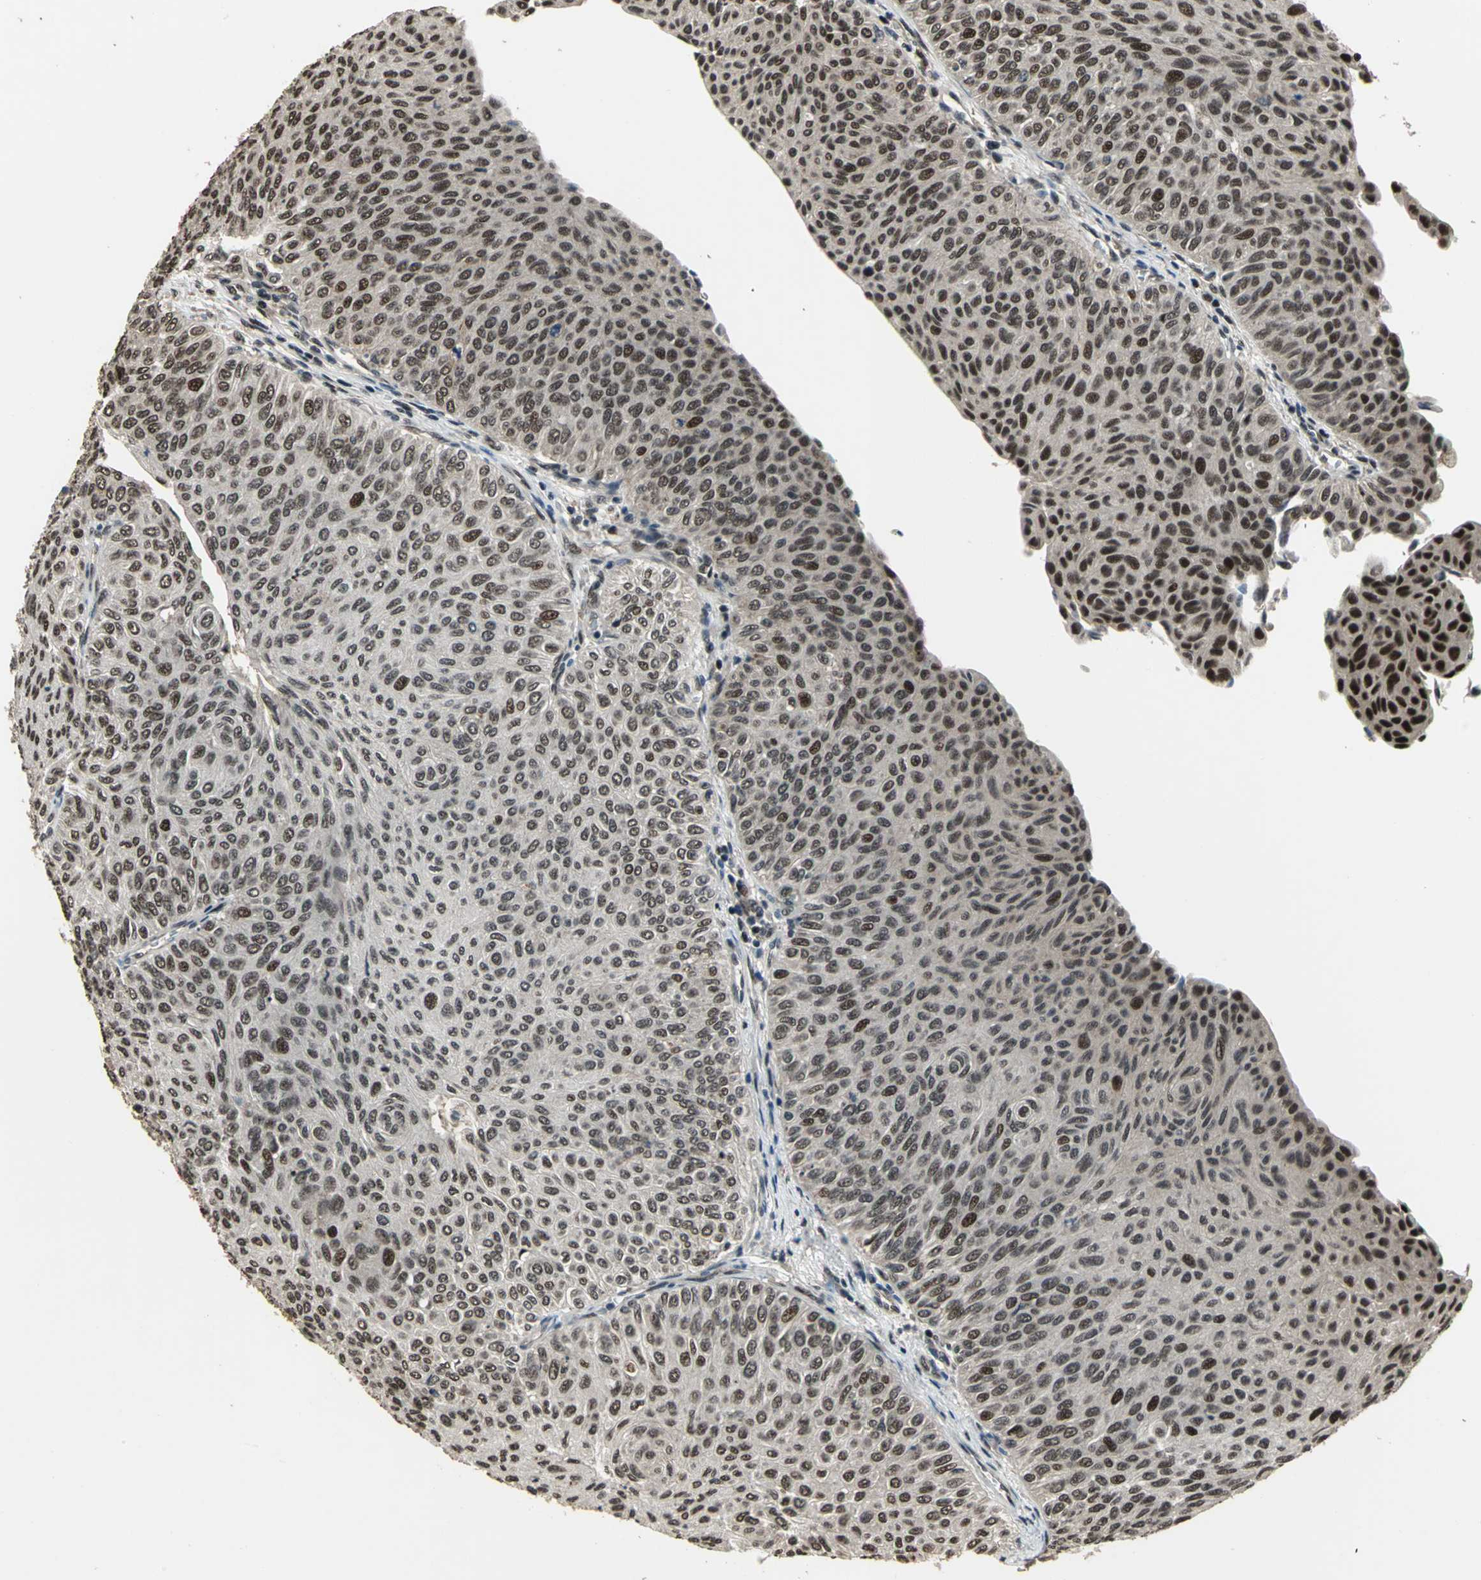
{"staining": {"intensity": "moderate", "quantity": ">75%", "location": "nuclear"}, "tissue": "urothelial cancer", "cell_type": "Tumor cells", "image_type": "cancer", "snomed": [{"axis": "morphology", "description": "Urothelial carcinoma, Low grade"}, {"axis": "topography", "description": "Urinary bladder"}], "caption": "The micrograph reveals staining of low-grade urothelial carcinoma, revealing moderate nuclear protein positivity (brown color) within tumor cells.", "gene": "MIS18BP1", "patient": {"sex": "male", "age": 78}}